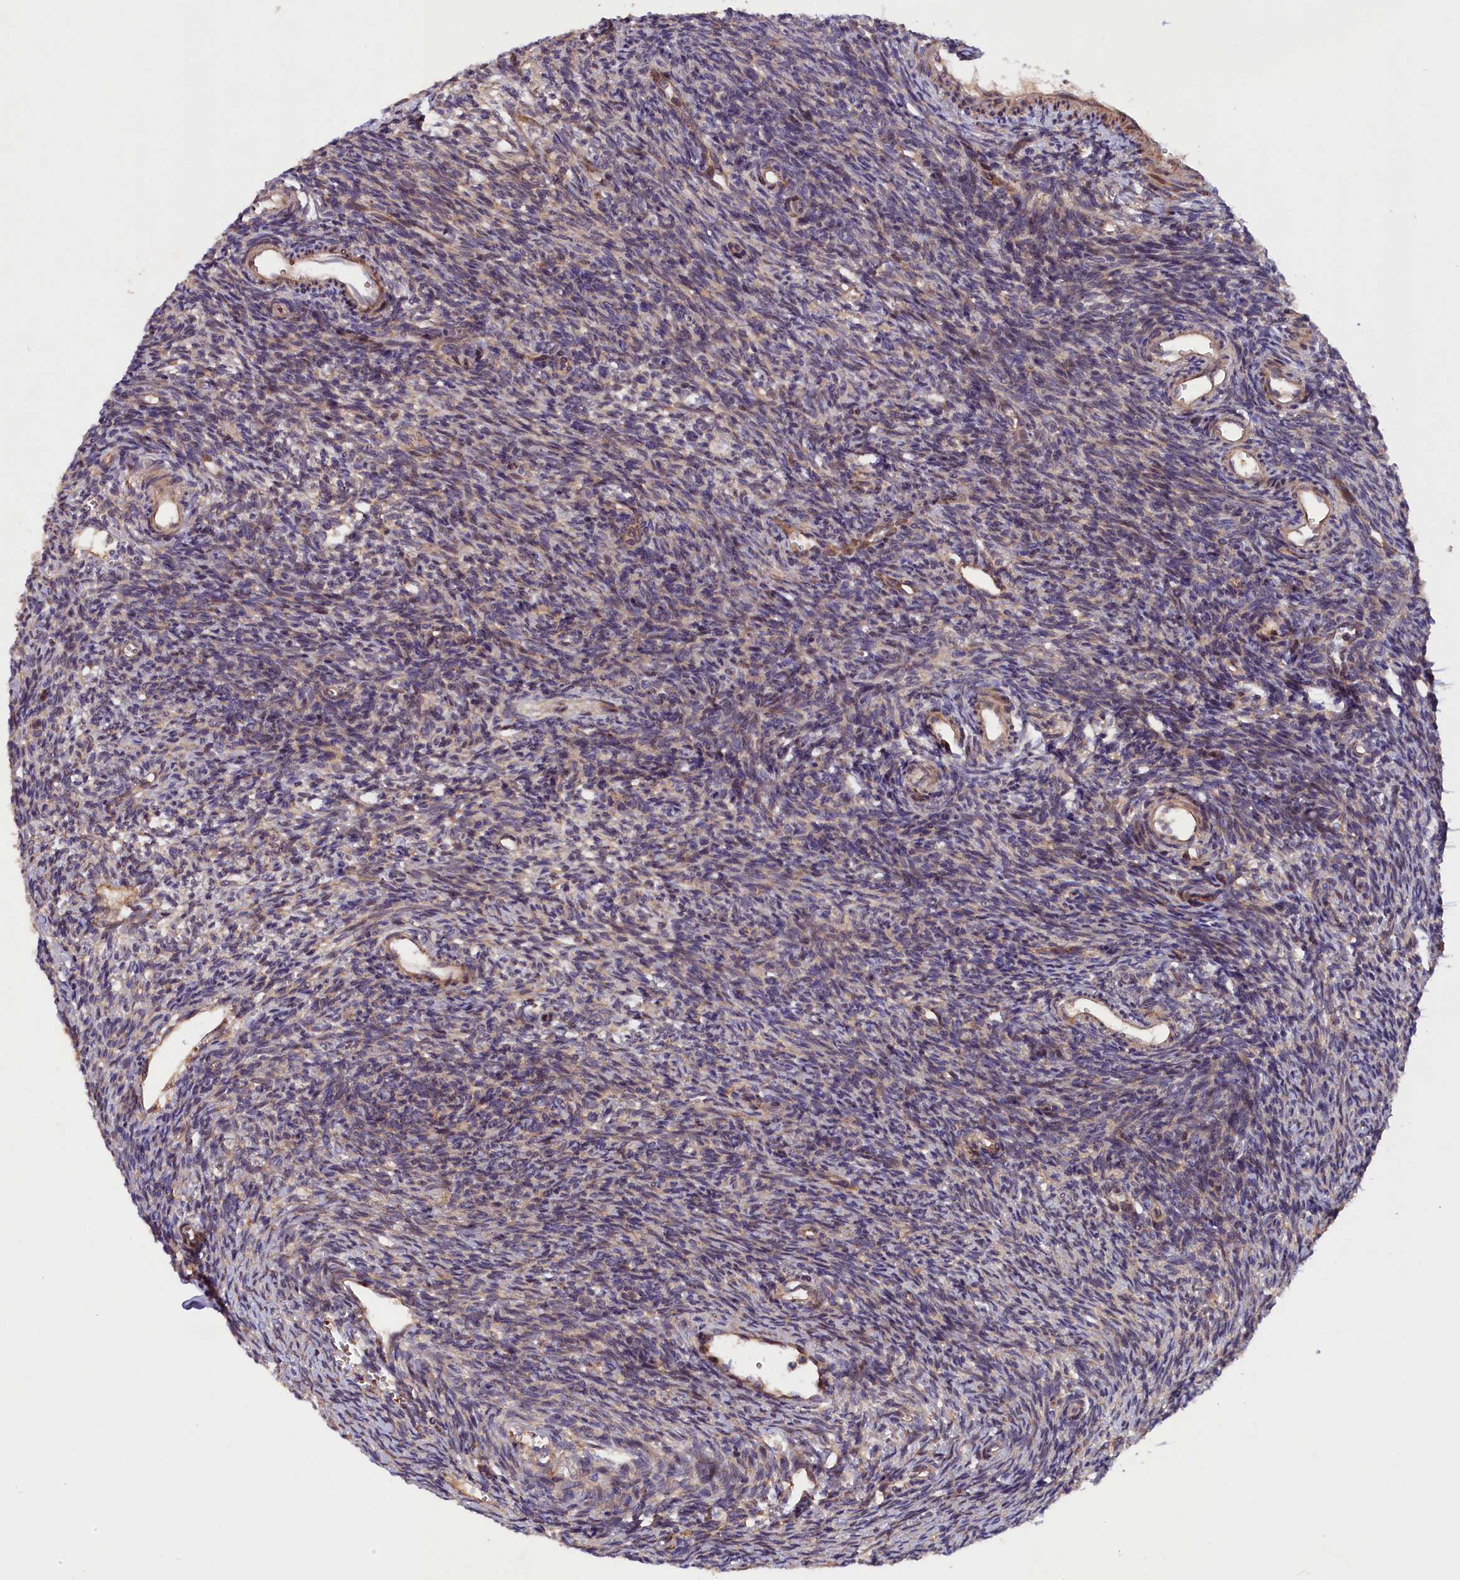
{"staining": {"intensity": "moderate", "quantity": "<25%", "location": "cytoplasmic/membranous"}, "tissue": "ovary", "cell_type": "Ovarian stroma cells", "image_type": "normal", "snomed": [{"axis": "morphology", "description": "Normal tissue, NOS"}, {"axis": "topography", "description": "Ovary"}], "caption": "Immunohistochemical staining of normal ovary reveals low levels of moderate cytoplasmic/membranous expression in approximately <25% of ovarian stroma cells. Using DAB (brown) and hematoxylin (blue) stains, captured at high magnification using brightfield microscopy.", "gene": "ARRDC4", "patient": {"sex": "female", "age": 39}}